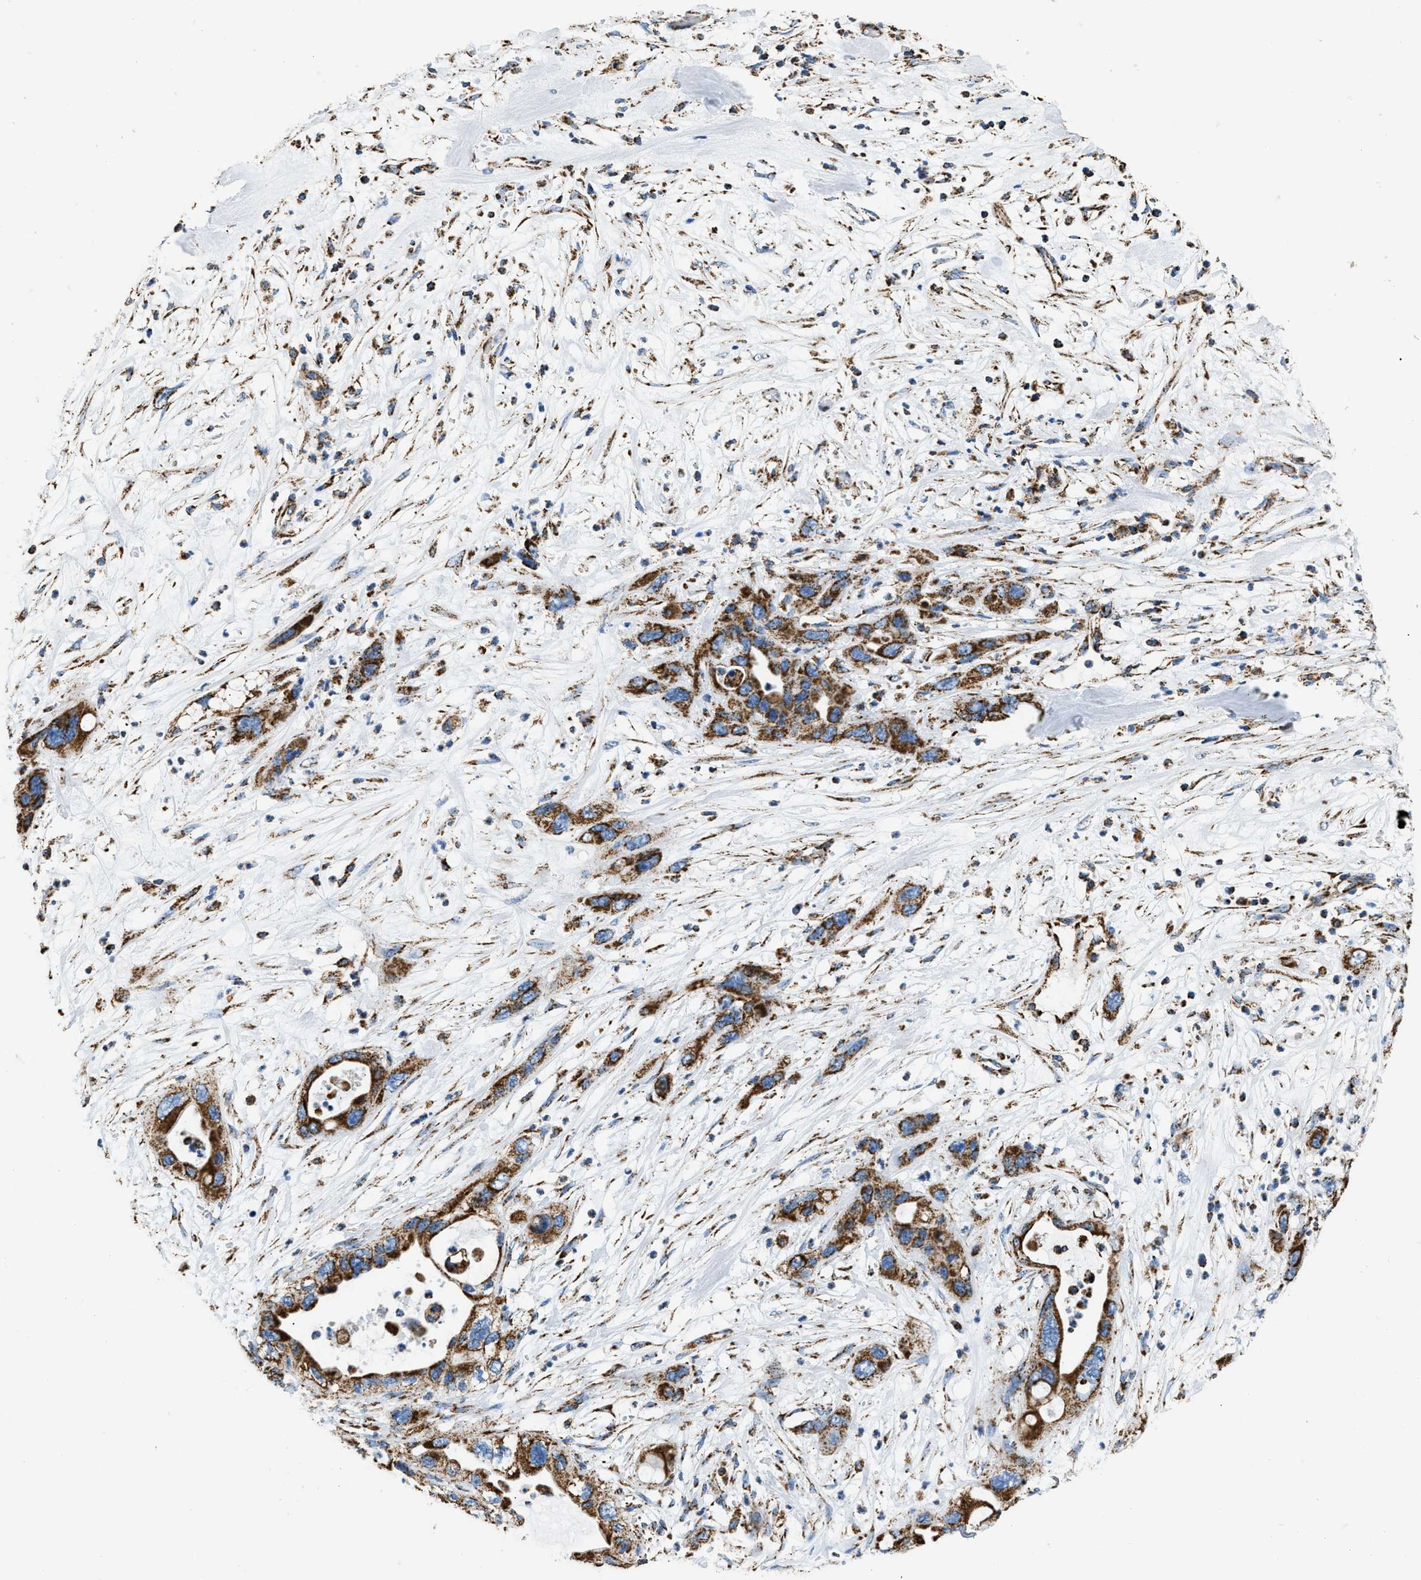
{"staining": {"intensity": "strong", "quantity": ">75%", "location": "cytoplasmic/membranous"}, "tissue": "pancreatic cancer", "cell_type": "Tumor cells", "image_type": "cancer", "snomed": [{"axis": "morphology", "description": "Adenocarcinoma, NOS"}, {"axis": "topography", "description": "Pancreas"}], "caption": "An immunohistochemistry (IHC) photomicrograph of neoplastic tissue is shown. Protein staining in brown shows strong cytoplasmic/membranous positivity in pancreatic adenocarcinoma within tumor cells.", "gene": "IRX6", "patient": {"sex": "female", "age": 71}}